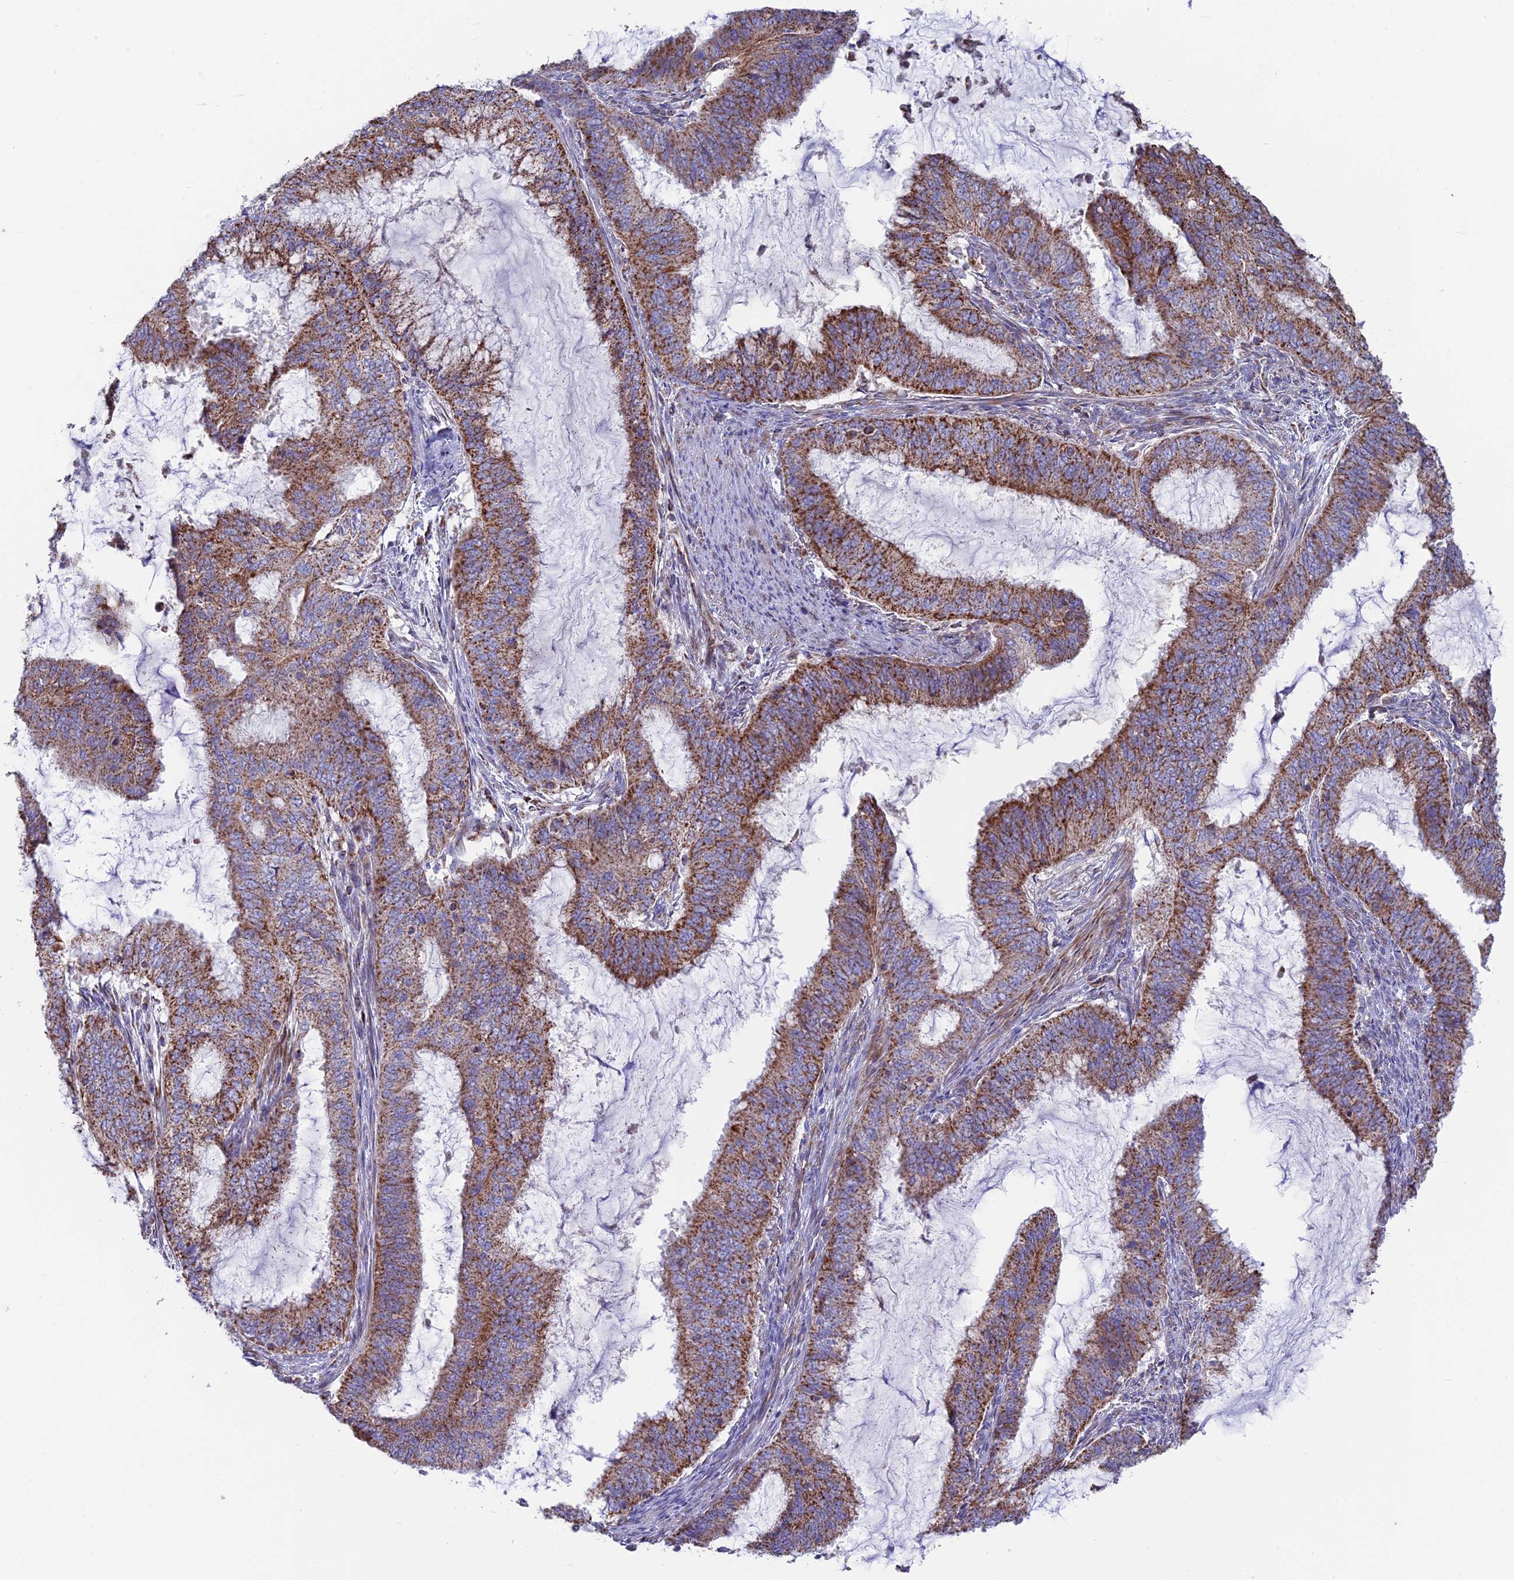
{"staining": {"intensity": "moderate", "quantity": ">75%", "location": "cytoplasmic/membranous"}, "tissue": "endometrial cancer", "cell_type": "Tumor cells", "image_type": "cancer", "snomed": [{"axis": "morphology", "description": "Adenocarcinoma, NOS"}, {"axis": "topography", "description": "Endometrium"}], "caption": "This photomicrograph demonstrates endometrial adenocarcinoma stained with immunohistochemistry (IHC) to label a protein in brown. The cytoplasmic/membranous of tumor cells show moderate positivity for the protein. Nuclei are counter-stained blue.", "gene": "CS", "patient": {"sex": "female", "age": 51}}